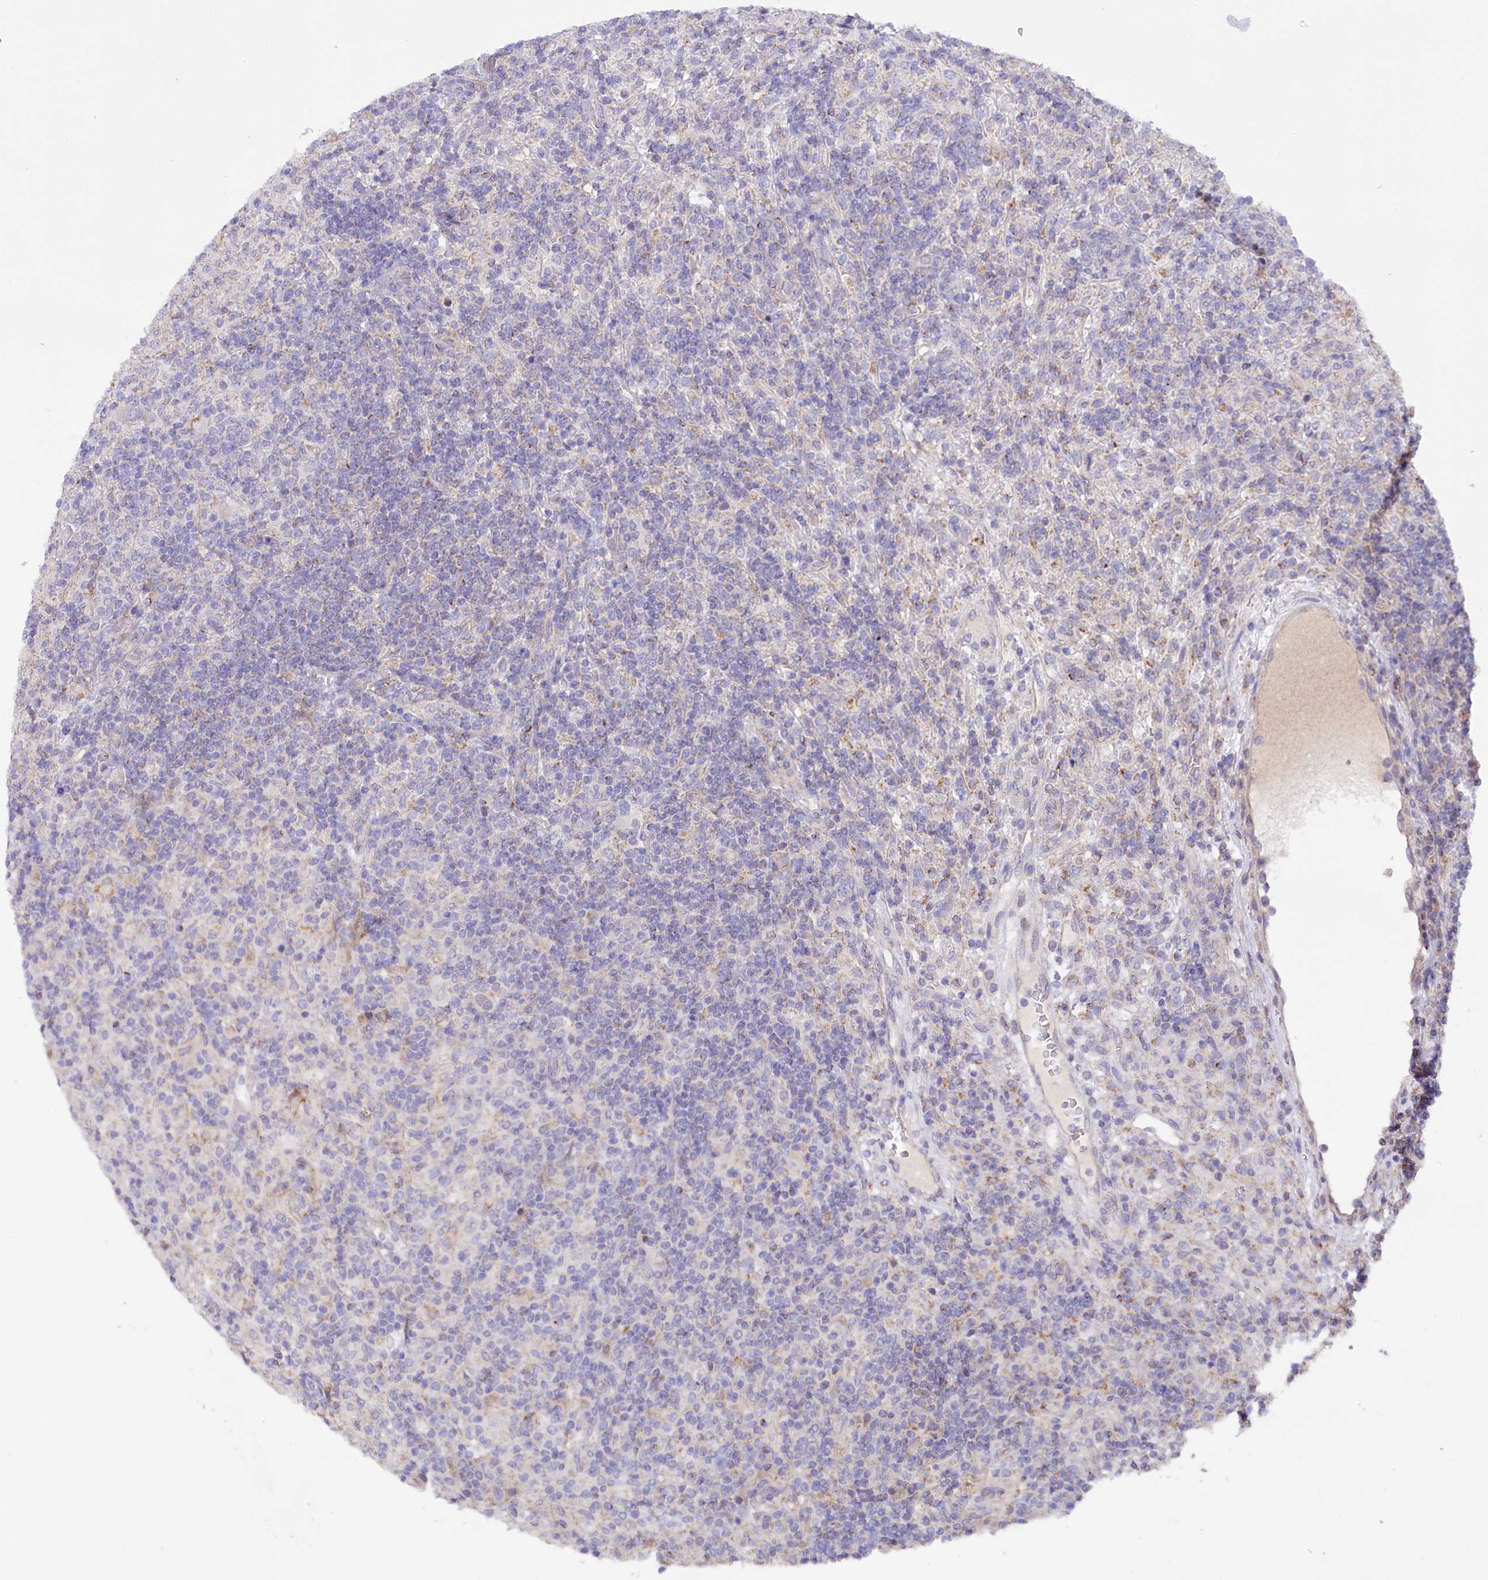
{"staining": {"intensity": "negative", "quantity": "none", "location": "none"}, "tissue": "lymphoma", "cell_type": "Tumor cells", "image_type": "cancer", "snomed": [{"axis": "morphology", "description": "Hodgkin's disease, NOS"}, {"axis": "topography", "description": "Lymph node"}], "caption": "The image shows no significant expression in tumor cells of Hodgkin's disease.", "gene": "ZNF45", "patient": {"sex": "male", "age": 70}}